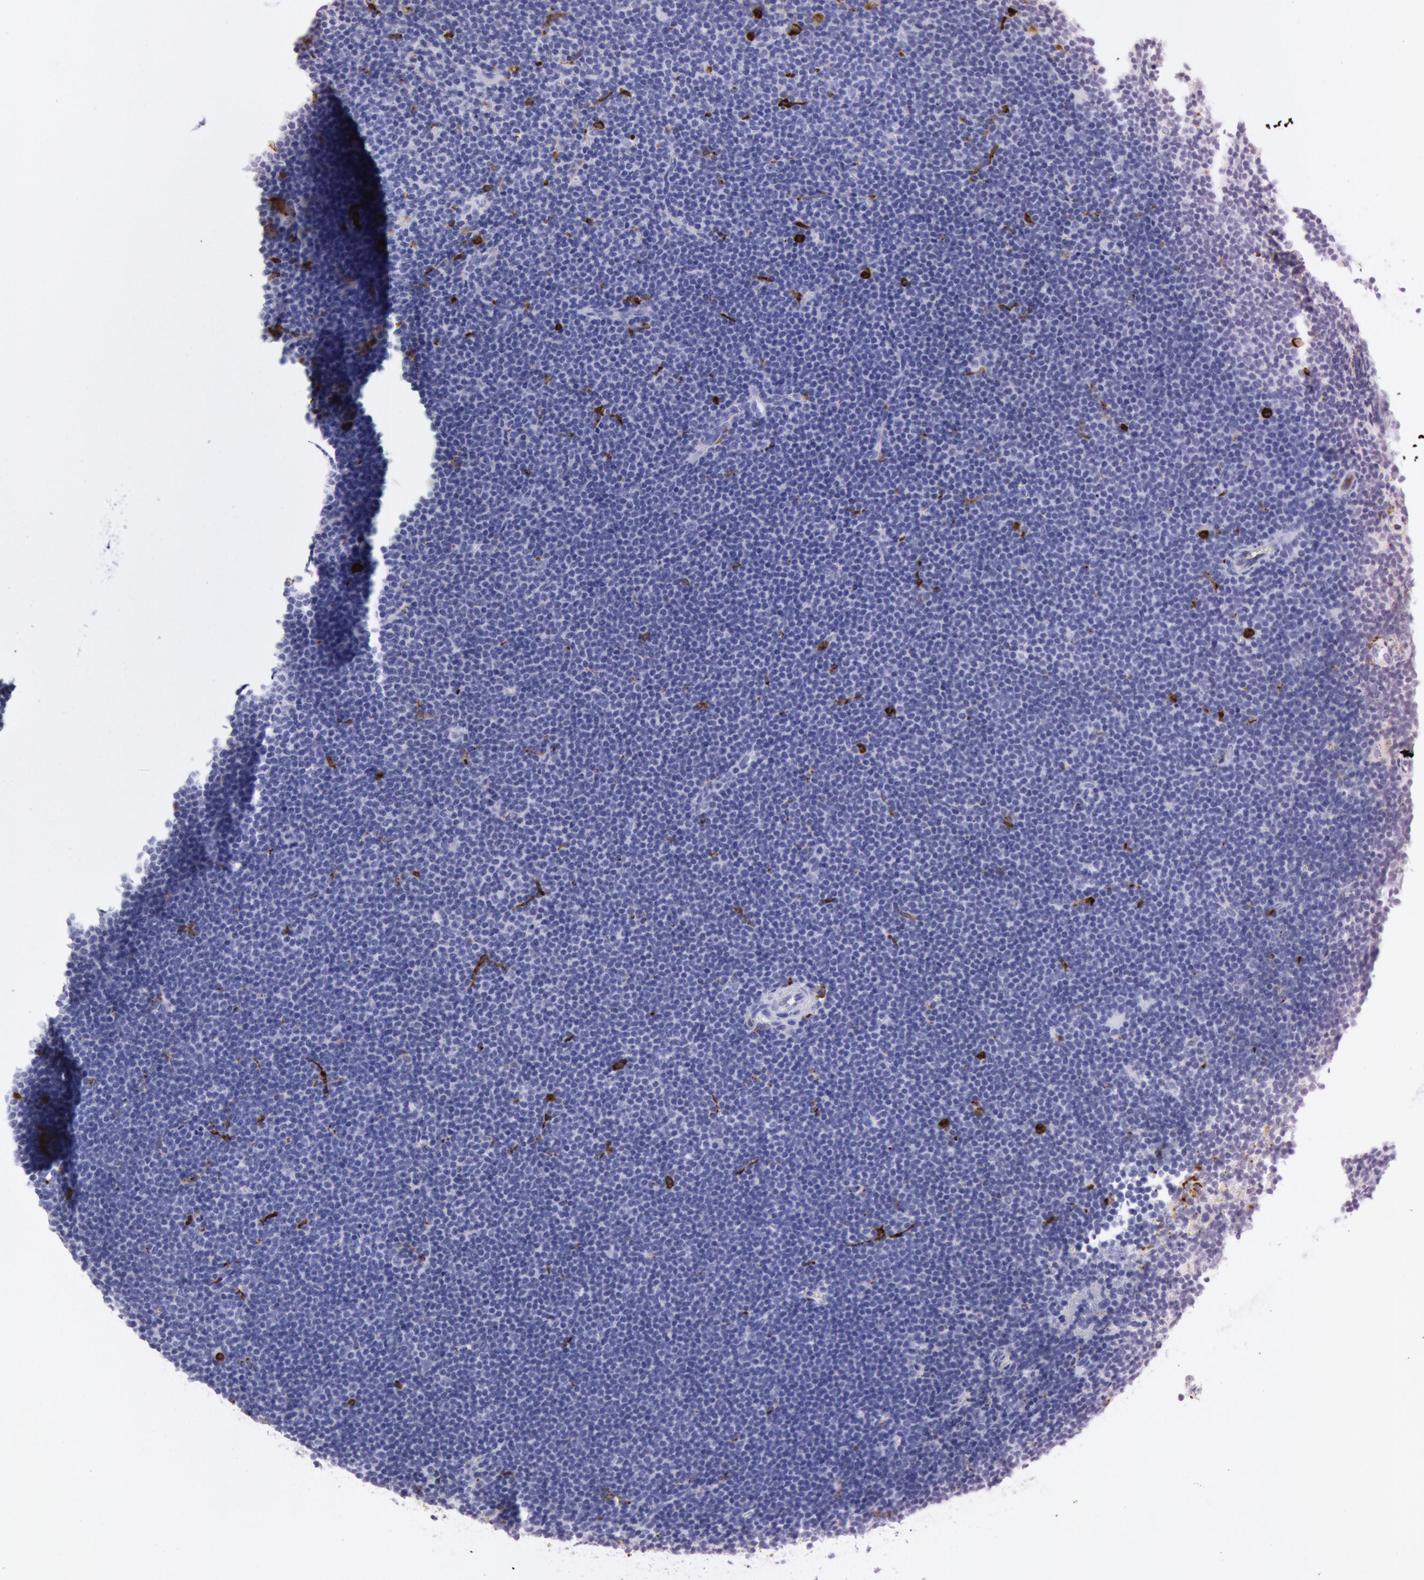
{"staining": {"intensity": "negative", "quantity": "none", "location": "none"}, "tissue": "lymphoma", "cell_type": "Tumor cells", "image_type": "cancer", "snomed": [{"axis": "morphology", "description": "Malignant lymphoma, non-Hodgkin's type, Low grade"}, {"axis": "topography", "description": "Lymph node"}], "caption": "This is a image of immunohistochemistry (IHC) staining of lymphoma, which shows no positivity in tumor cells.", "gene": "FCN1", "patient": {"sex": "female", "age": 69}}